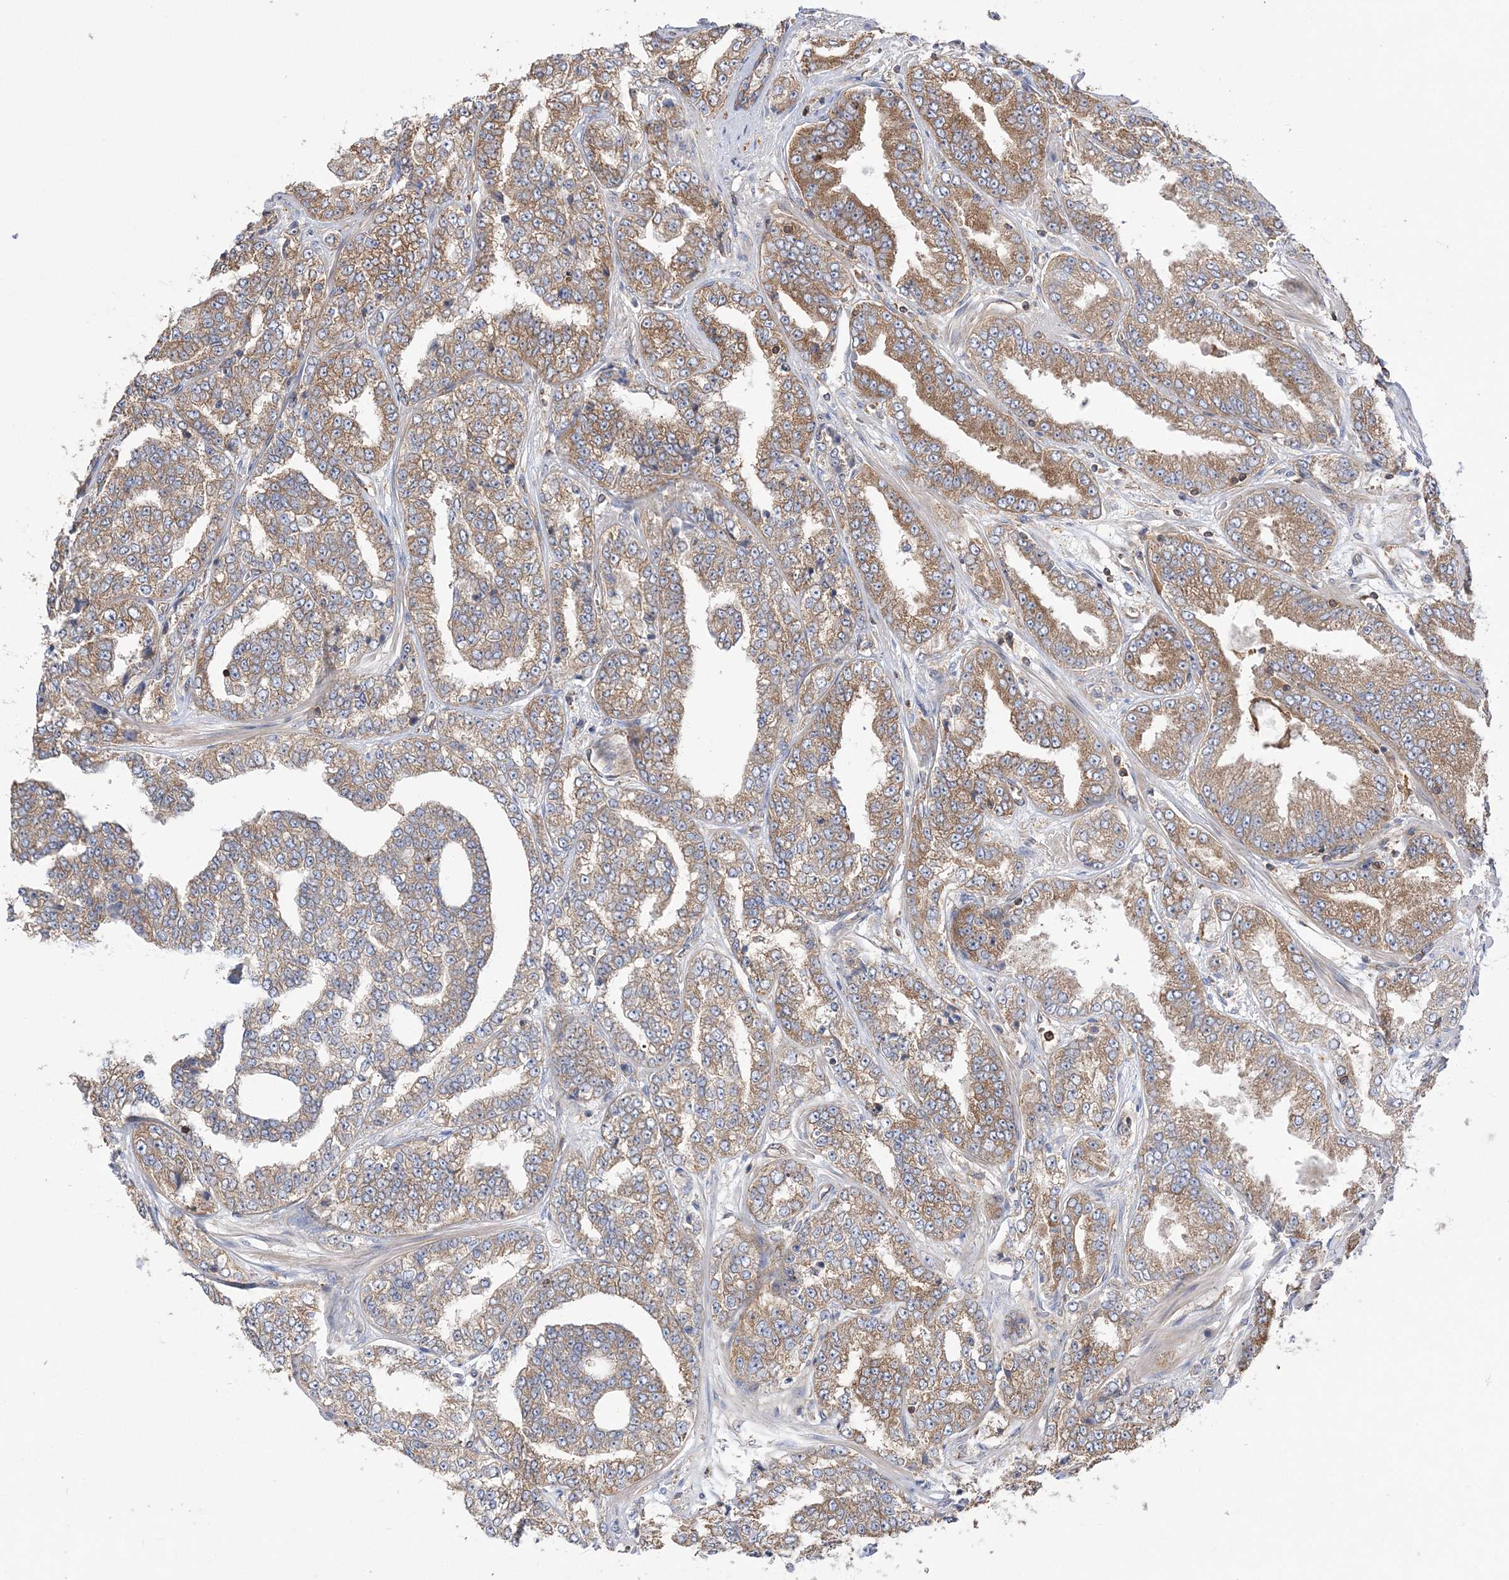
{"staining": {"intensity": "moderate", "quantity": ">75%", "location": "cytoplasmic/membranous"}, "tissue": "prostate cancer", "cell_type": "Tumor cells", "image_type": "cancer", "snomed": [{"axis": "morphology", "description": "Adenocarcinoma, High grade"}, {"axis": "topography", "description": "Prostate"}], "caption": "Approximately >75% of tumor cells in prostate high-grade adenocarcinoma exhibit moderate cytoplasmic/membranous protein staining as visualized by brown immunohistochemical staining.", "gene": "TBC1D5", "patient": {"sex": "male", "age": 71}}